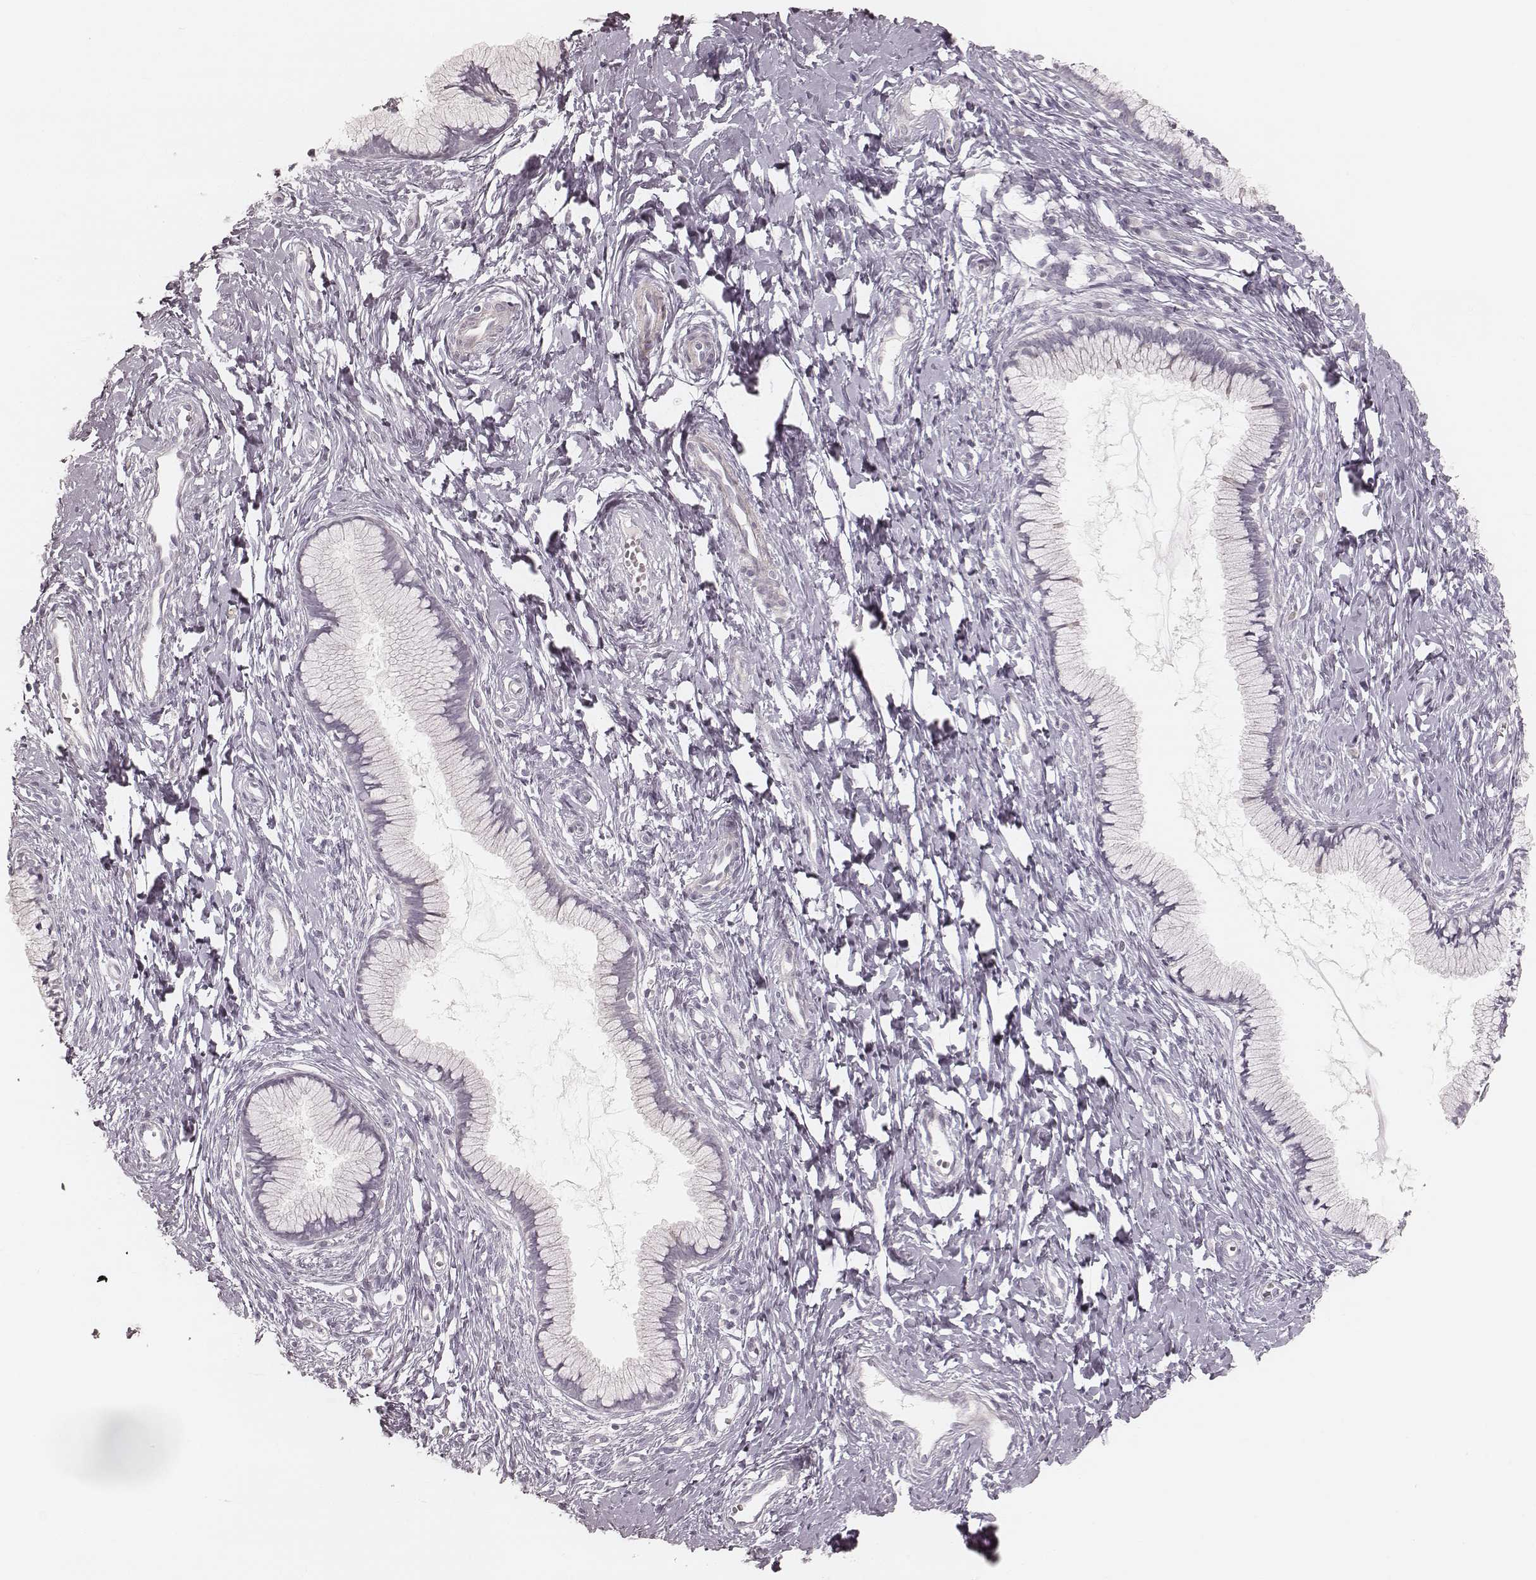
{"staining": {"intensity": "negative", "quantity": "none", "location": "none"}, "tissue": "cervix", "cell_type": "Glandular cells", "image_type": "normal", "snomed": [{"axis": "morphology", "description": "Normal tissue, NOS"}, {"axis": "topography", "description": "Cervix"}], "caption": "This is an immunohistochemistry (IHC) photomicrograph of unremarkable human cervix. There is no positivity in glandular cells.", "gene": "SPATA24", "patient": {"sex": "female", "age": 40}}